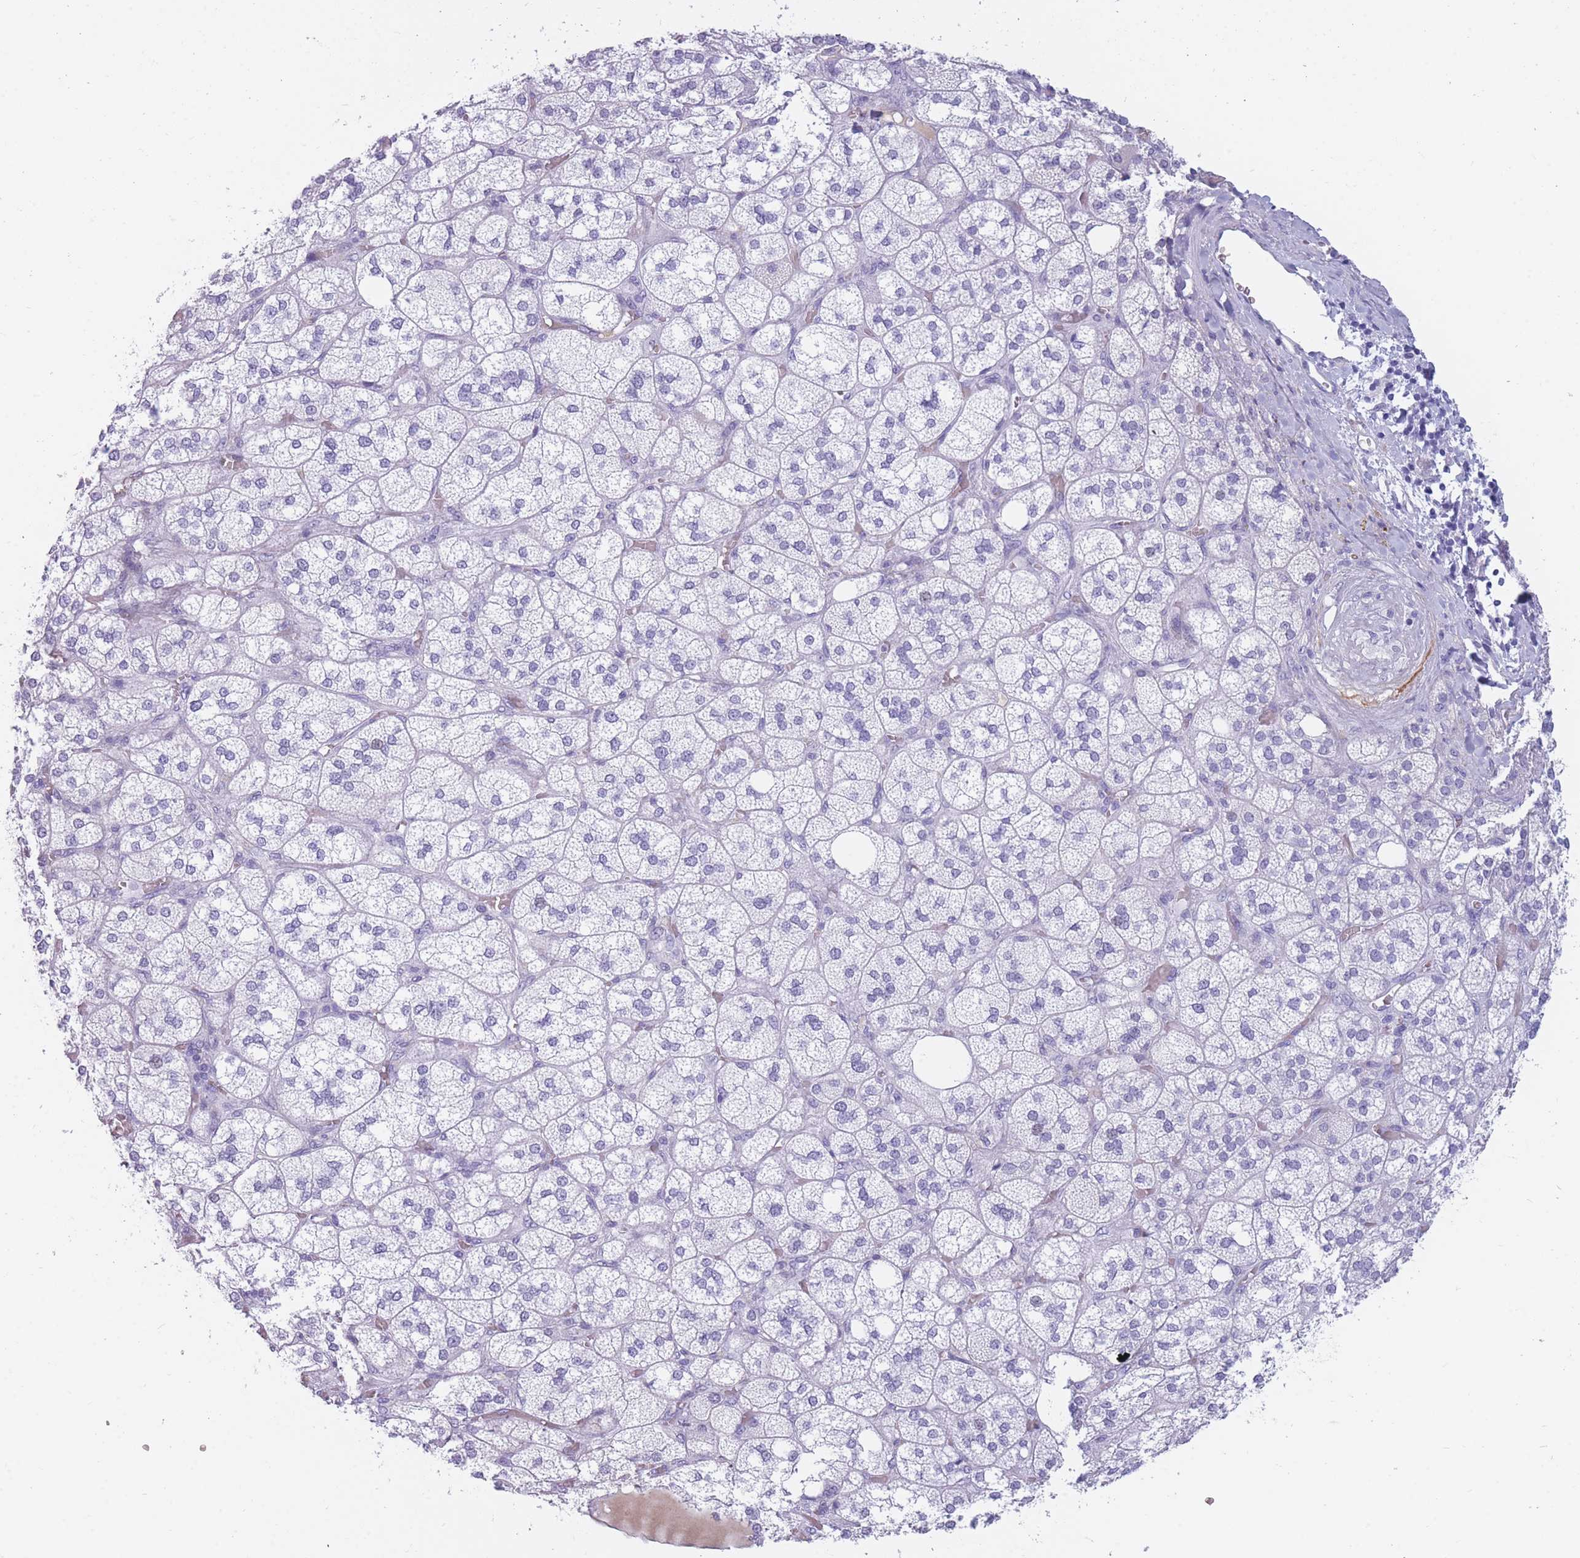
{"staining": {"intensity": "negative", "quantity": "none", "location": "none"}, "tissue": "adrenal gland", "cell_type": "Glandular cells", "image_type": "normal", "snomed": [{"axis": "morphology", "description": "Normal tissue, NOS"}, {"axis": "topography", "description": "Adrenal gland"}], "caption": "Benign adrenal gland was stained to show a protein in brown. There is no significant staining in glandular cells.", "gene": "TNFSF11", "patient": {"sex": "male", "age": 61}}